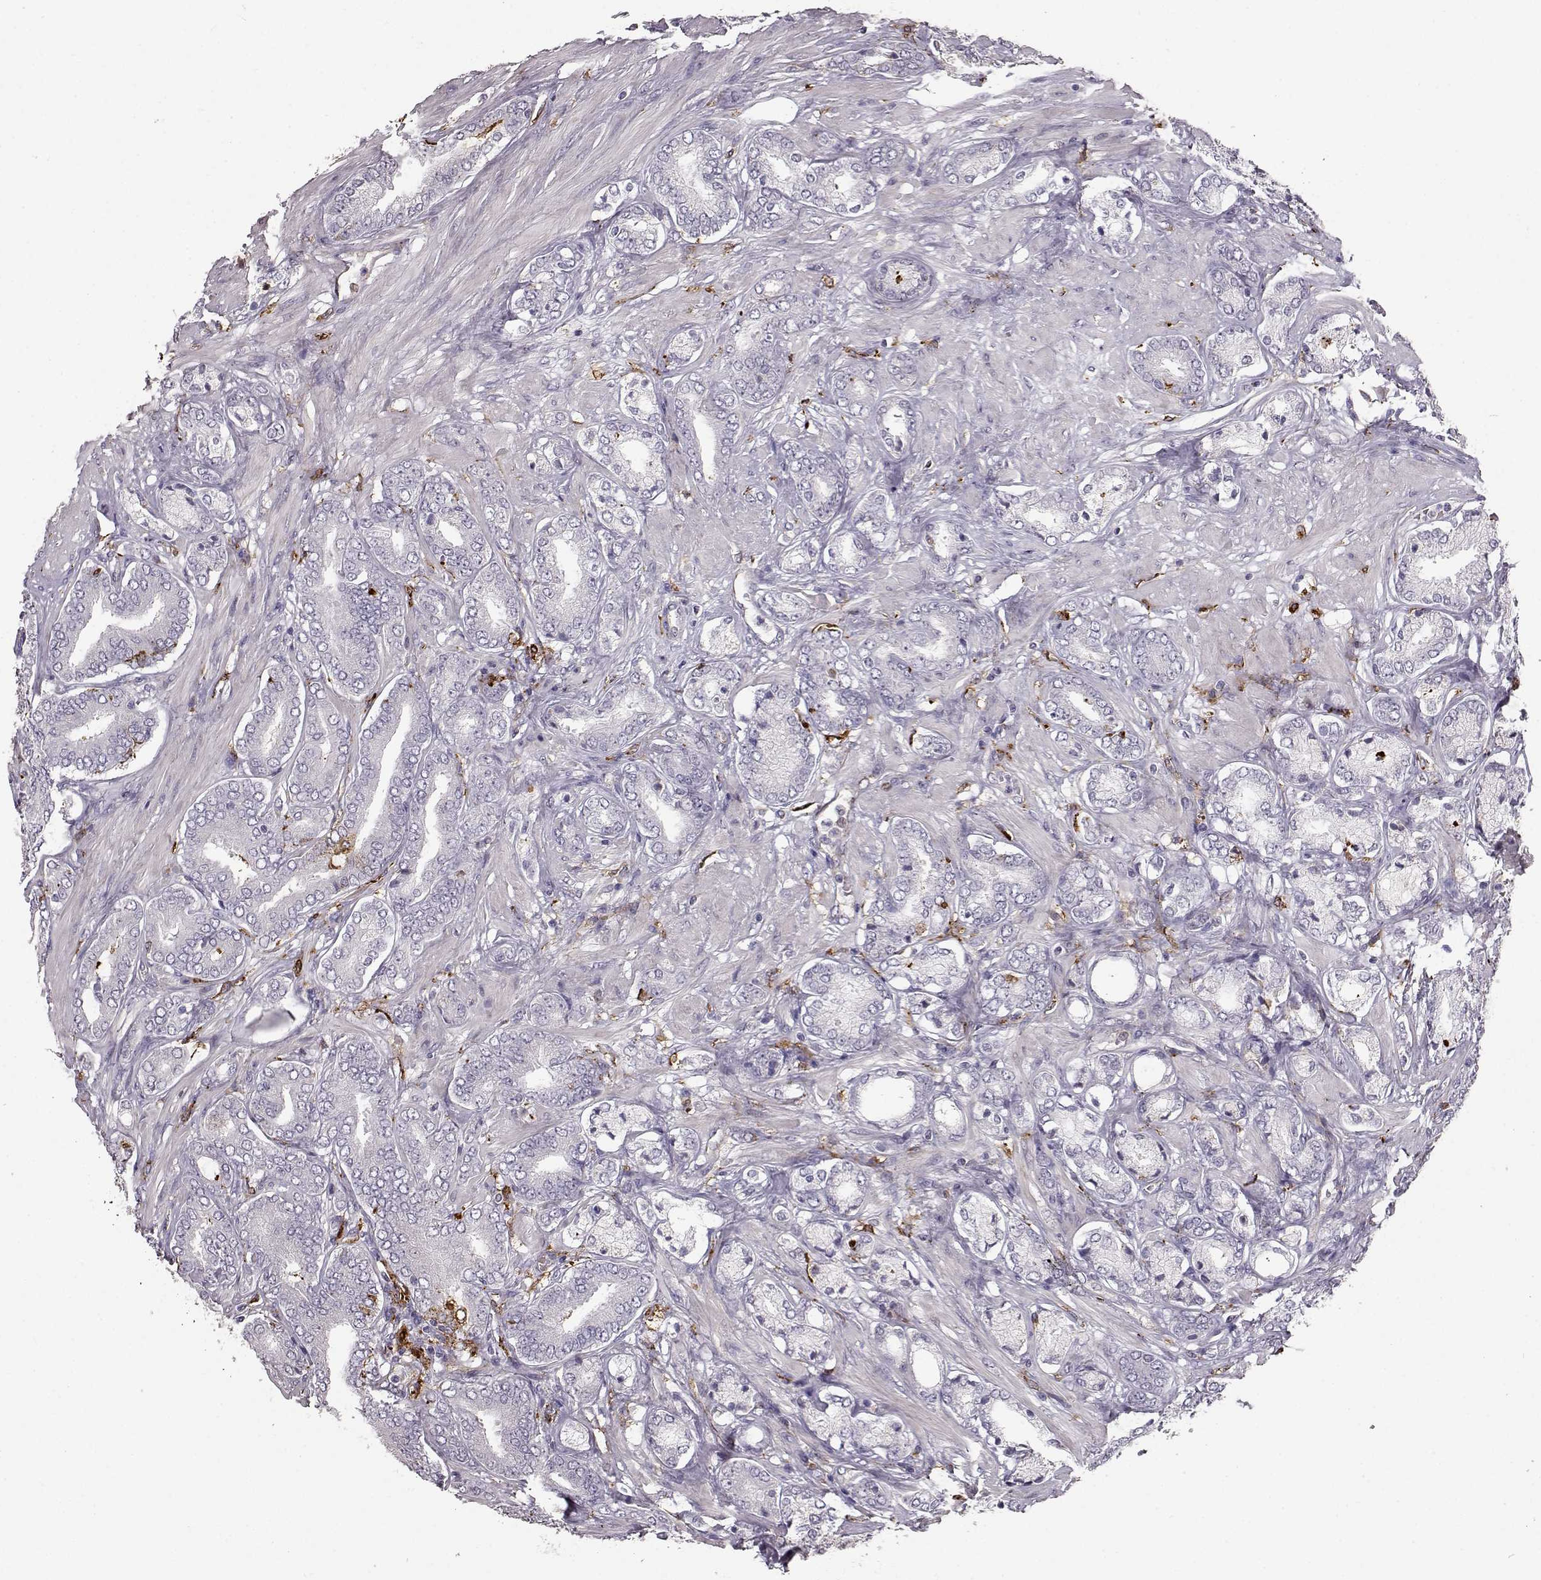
{"staining": {"intensity": "negative", "quantity": "none", "location": "none"}, "tissue": "prostate cancer", "cell_type": "Tumor cells", "image_type": "cancer", "snomed": [{"axis": "morphology", "description": "Adenocarcinoma, High grade"}, {"axis": "topography", "description": "Prostate"}], "caption": "Immunohistochemistry (IHC) micrograph of human prostate high-grade adenocarcinoma stained for a protein (brown), which shows no expression in tumor cells.", "gene": "CCNF", "patient": {"sex": "male", "age": 56}}